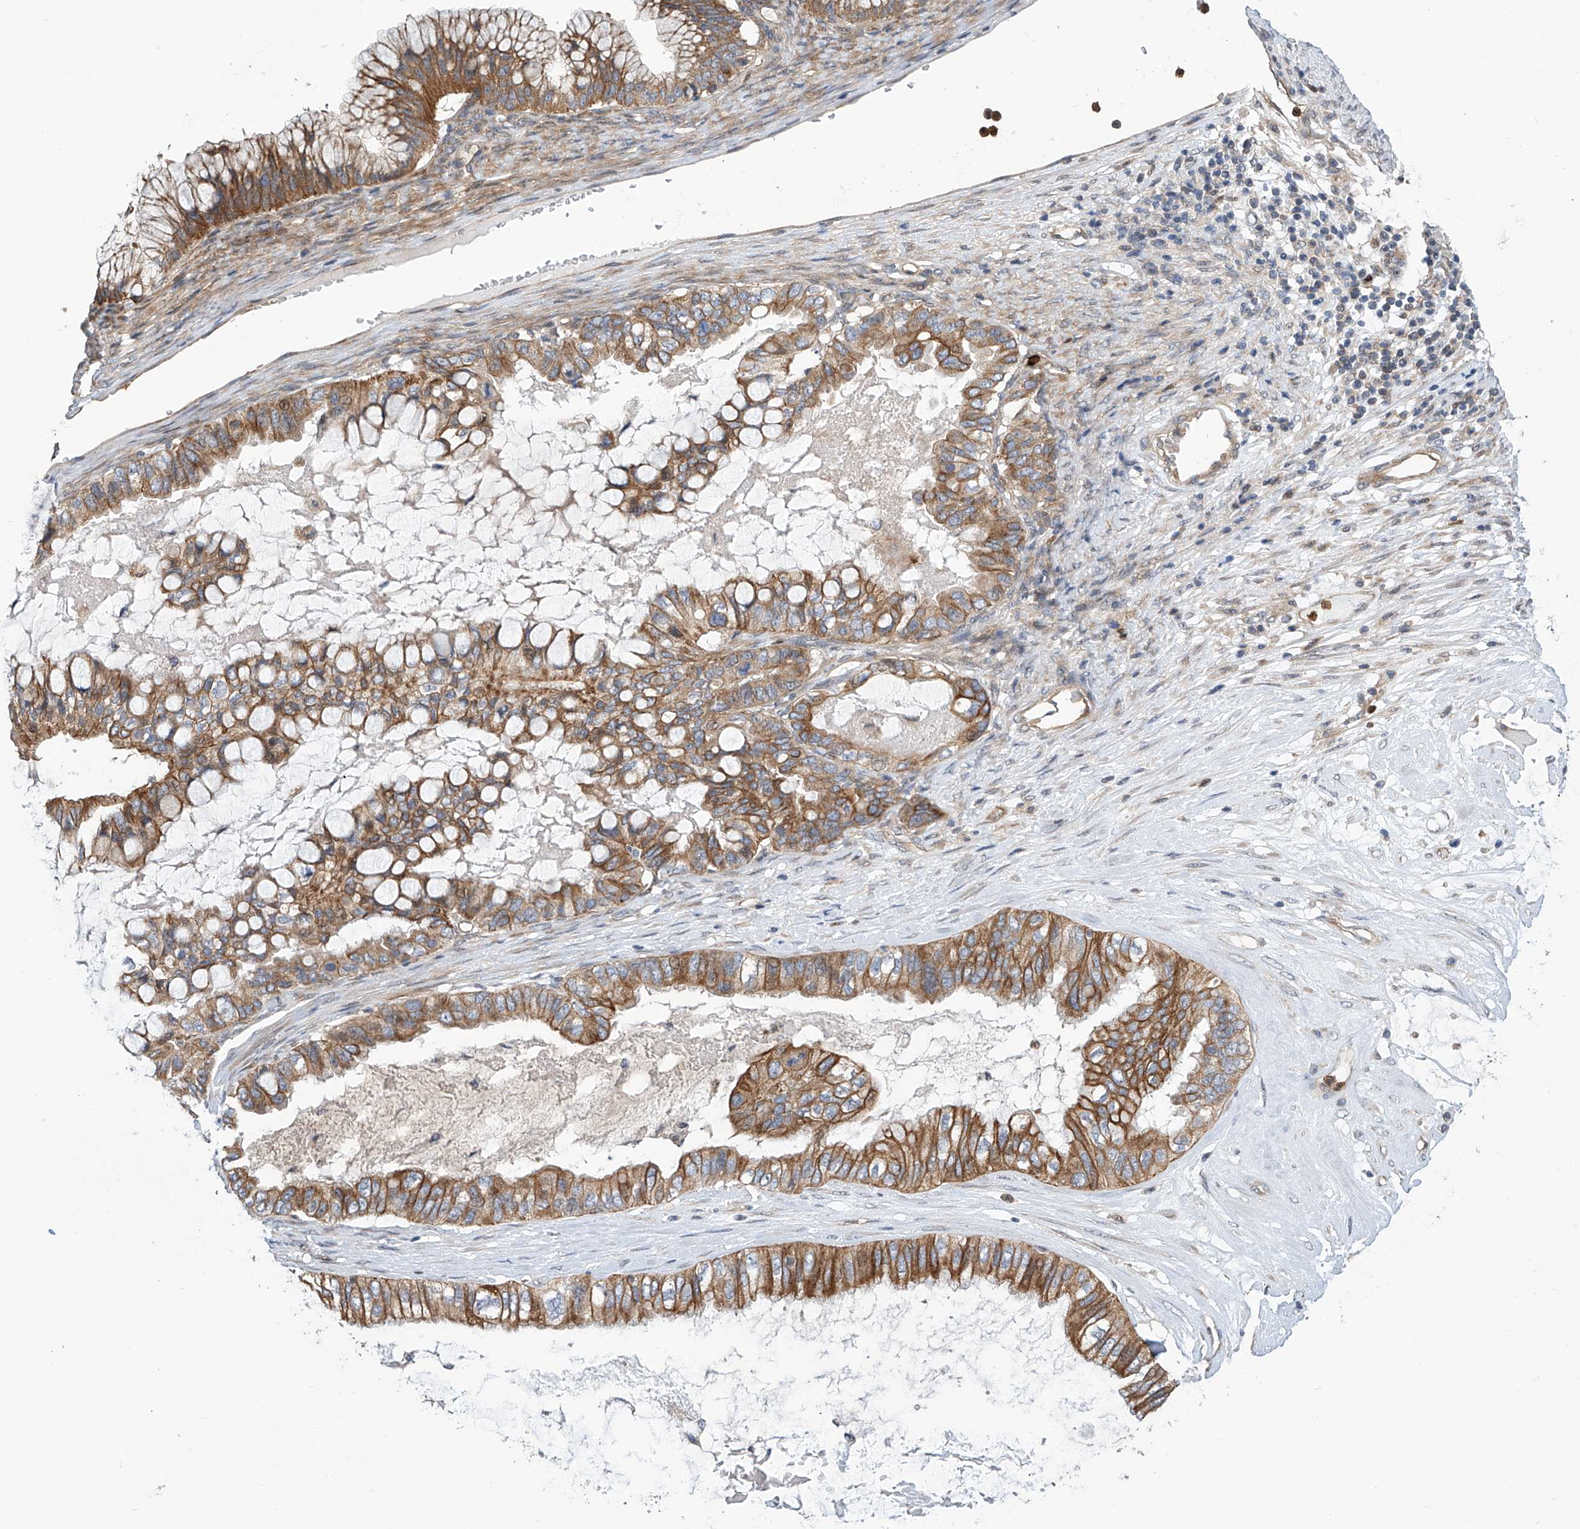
{"staining": {"intensity": "moderate", "quantity": ">75%", "location": "cytoplasmic/membranous"}, "tissue": "ovarian cancer", "cell_type": "Tumor cells", "image_type": "cancer", "snomed": [{"axis": "morphology", "description": "Cystadenocarcinoma, mucinous, NOS"}, {"axis": "topography", "description": "Ovary"}], "caption": "Moderate cytoplasmic/membranous expression for a protein is seen in about >75% of tumor cells of ovarian mucinous cystadenocarcinoma using immunohistochemistry.", "gene": "EIF2D", "patient": {"sex": "female", "age": 80}}